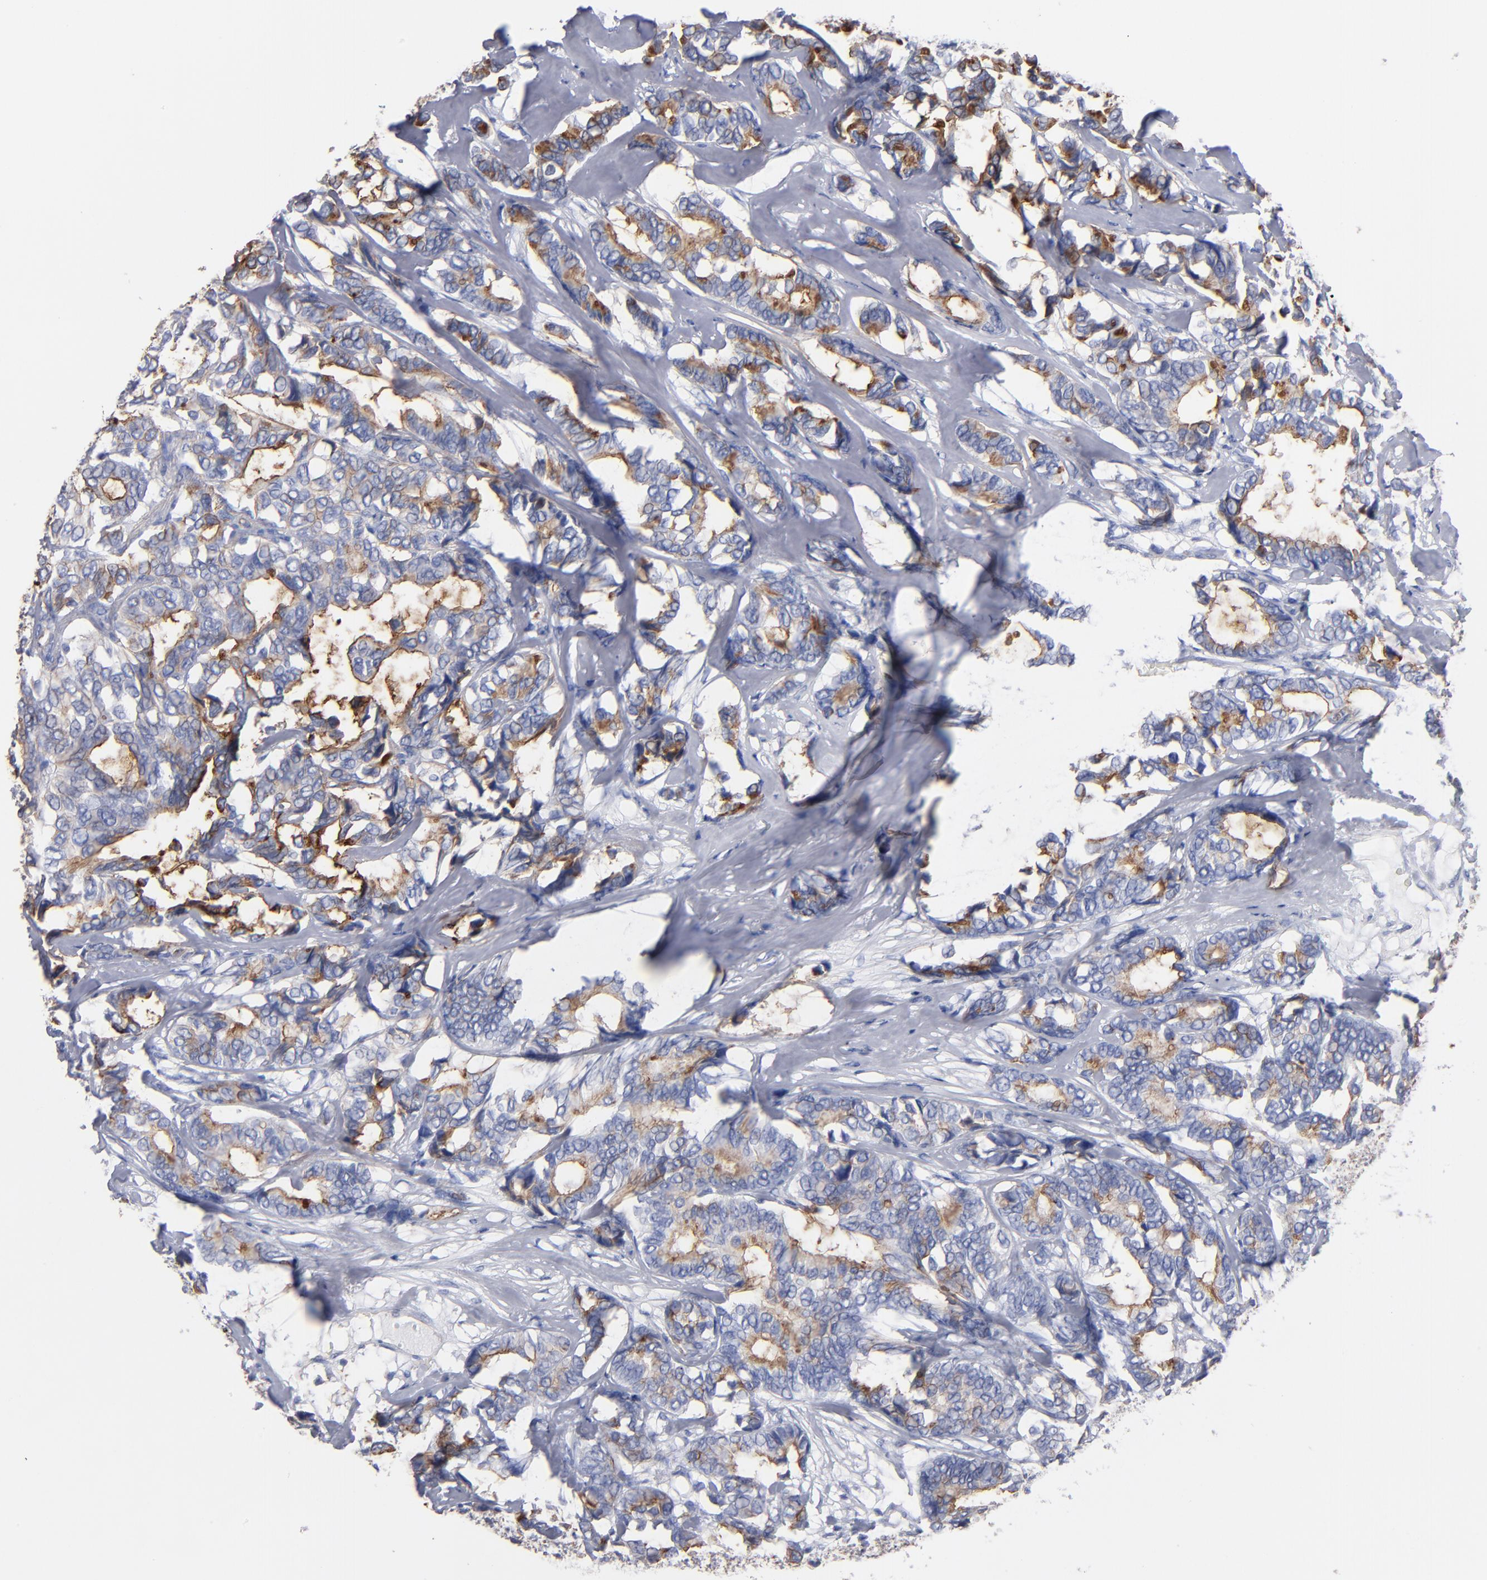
{"staining": {"intensity": "moderate", "quantity": "<25%", "location": "cytoplasmic/membranous"}, "tissue": "breast cancer", "cell_type": "Tumor cells", "image_type": "cancer", "snomed": [{"axis": "morphology", "description": "Duct carcinoma"}, {"axis": "topography", "description": "Breast"}], "caption": "Breast cancer tissue exhibits moderate cytoplasmic/membranous staining in approximately <25% of tumor cells The protein of interest is stained brown, and the nuclei are stained in blue (DAB (3,3'-diaminobenzidine) IHC with brightfield microscopy, high magnification).", "gene": "TM4SF1", "patient": {"sex": "female", "age": 87}}